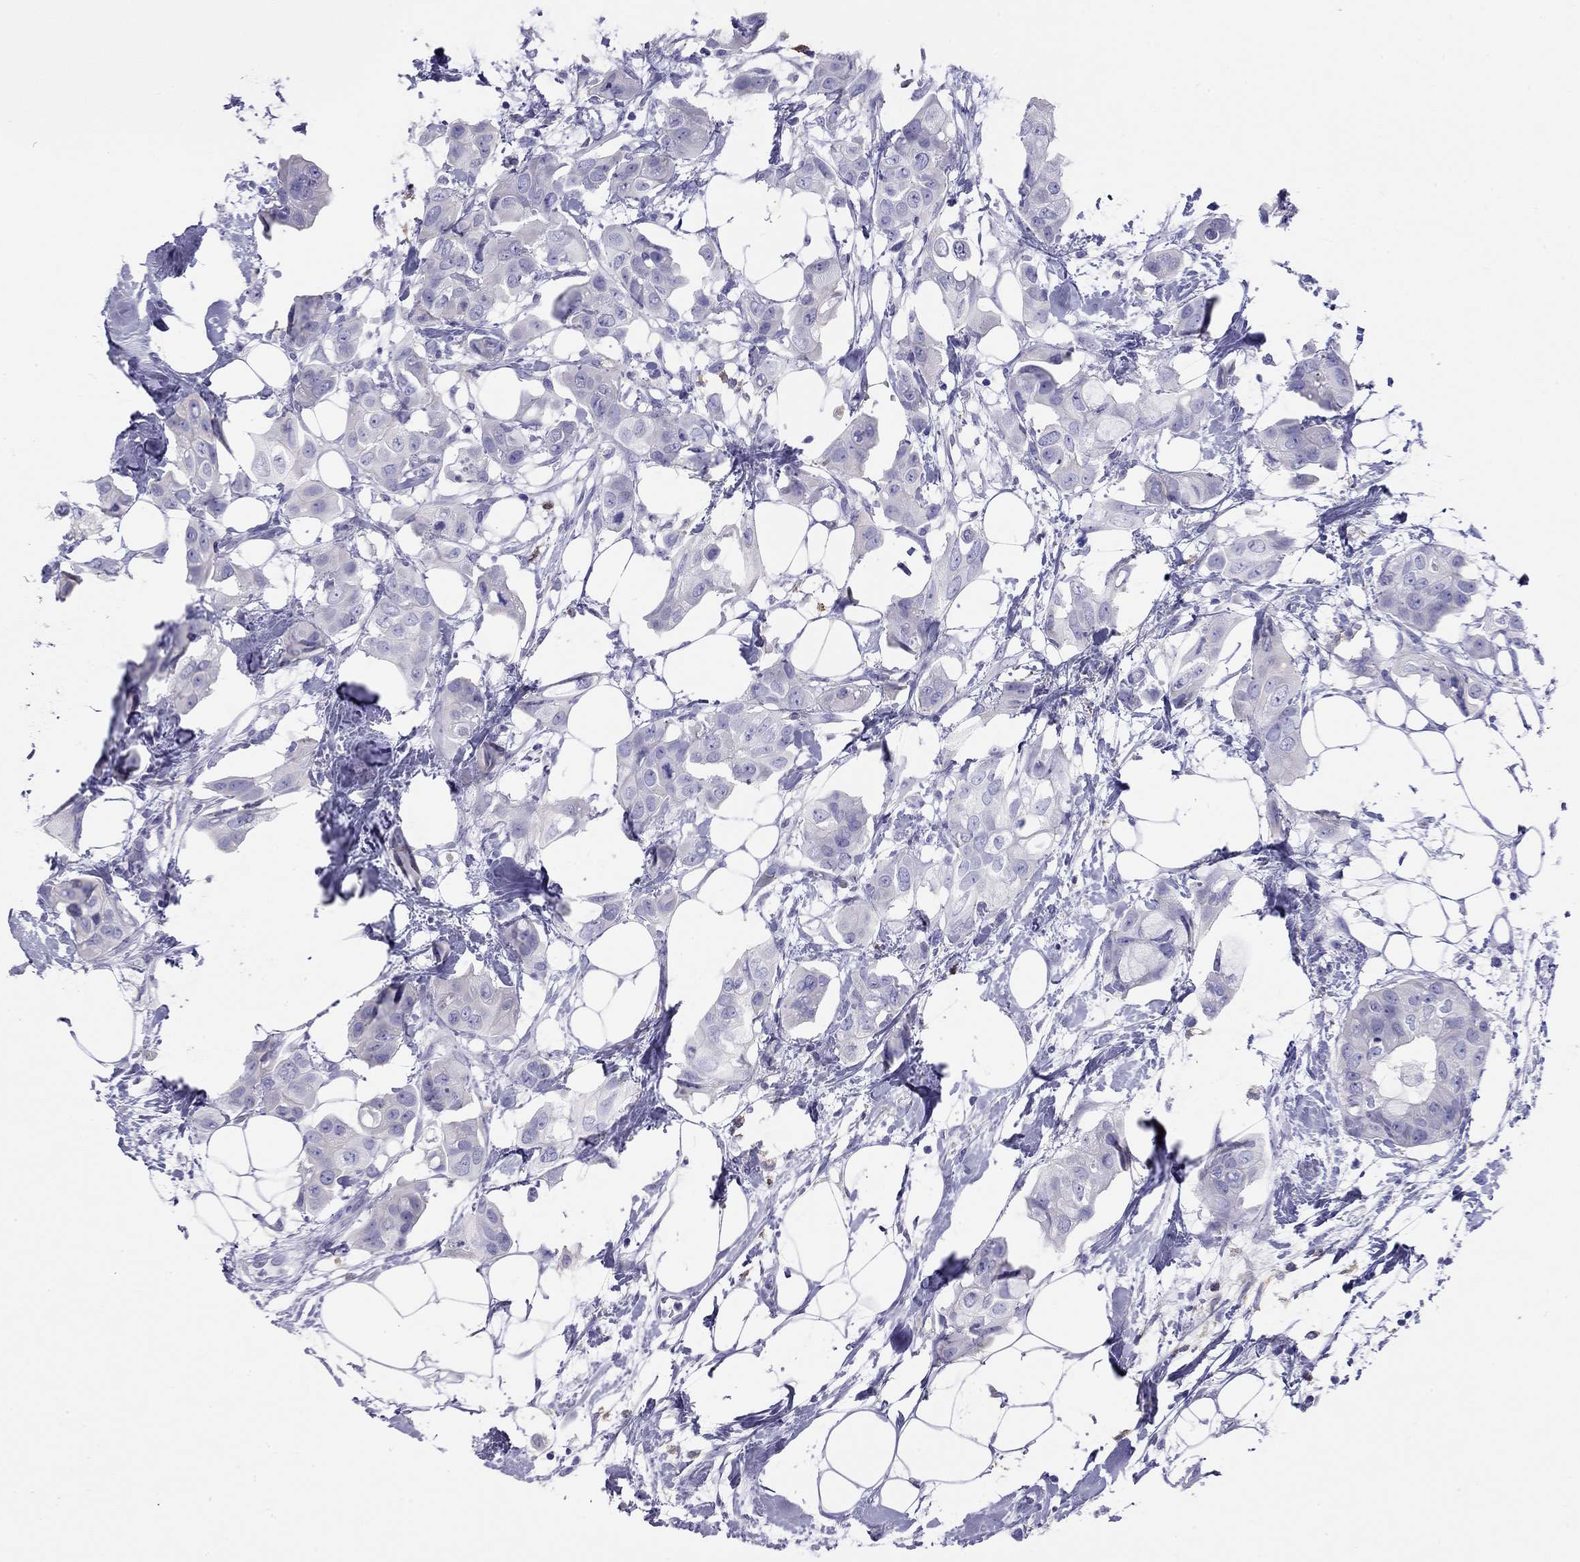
{"staining": {"intensity": "negative", "quantity": "none", "location": "none"}, "tissue": "breast cancer", "cell_type": "Tumor cells", "image_type": "cancer", "snomed": [{"axis": "morphology", "description": "Normal tissue, NOS"}, {"axis": "morphology", "description": "Duct carcinoma"}, {"axis": "topography", "description": "Breast"}], "caption": "Micrograph shows no protein positivity in tumor cells of breast infiltrating ductal carcinoma tissue.", "gene": "HLA-DQB2", "patient": {"sex": "female", "age": 40}}